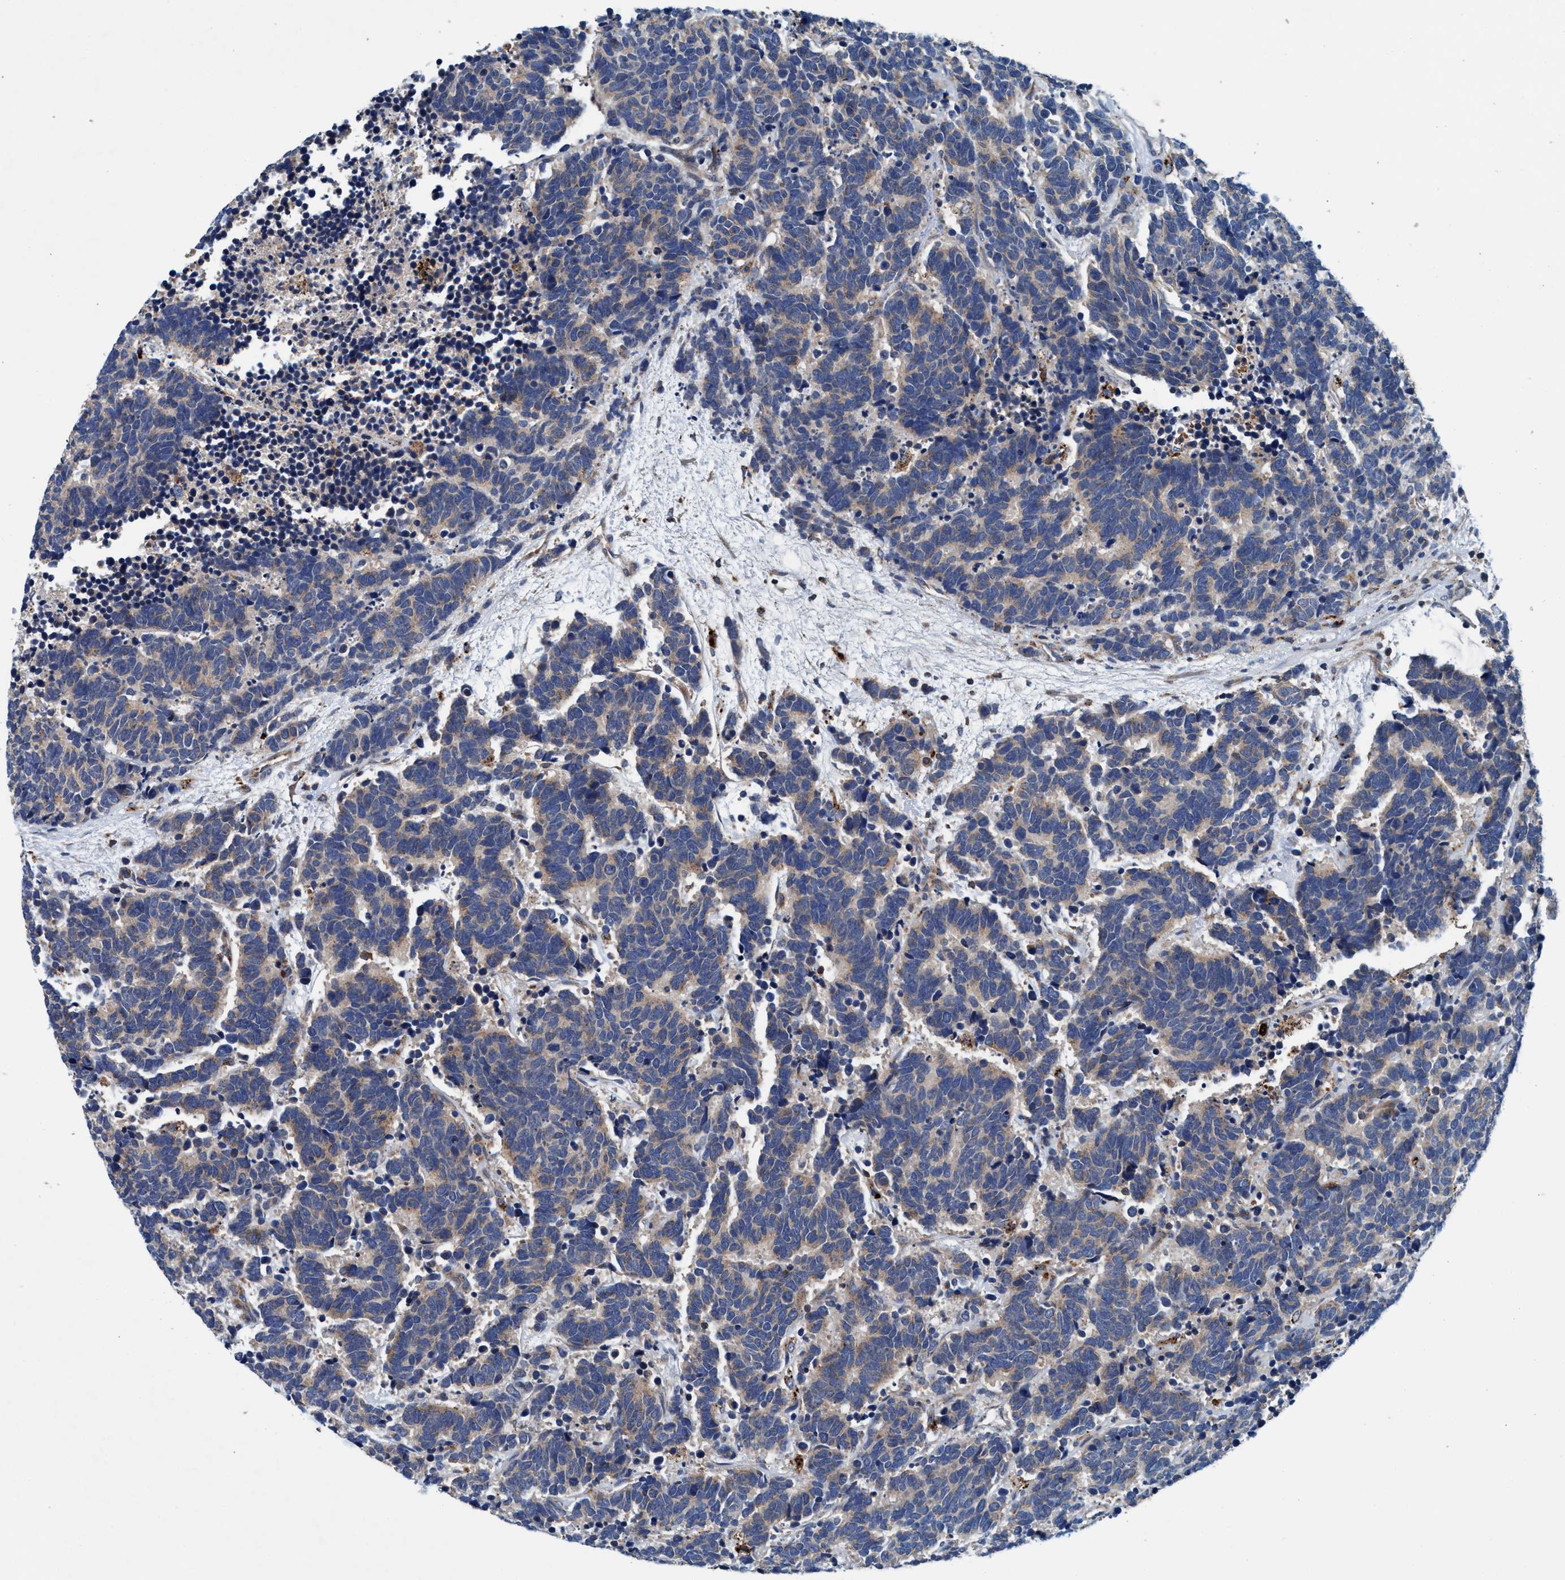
{"staining": {"intensity": "weak", "quantity": "25%-75%", "location": "cytoplasmic/membranous"}, "tissue": "carcinoid", "cell_type": "Tumor cells", "image_type": "cancer", "snomed": [{"axis": "morphology", "description": "Carcinoma, NOS"}, {"axis": "morphology", "description": "Carcinoid, malignant, NOS"}, {"axis": "topography", "description": "Urinary bladder"}], "caption": "Carcinoid stained with a protein marker exhibits weak staining in tumor cells.", "gene": "ENDOG", "patient": {"sex": "male", "age": 57}}